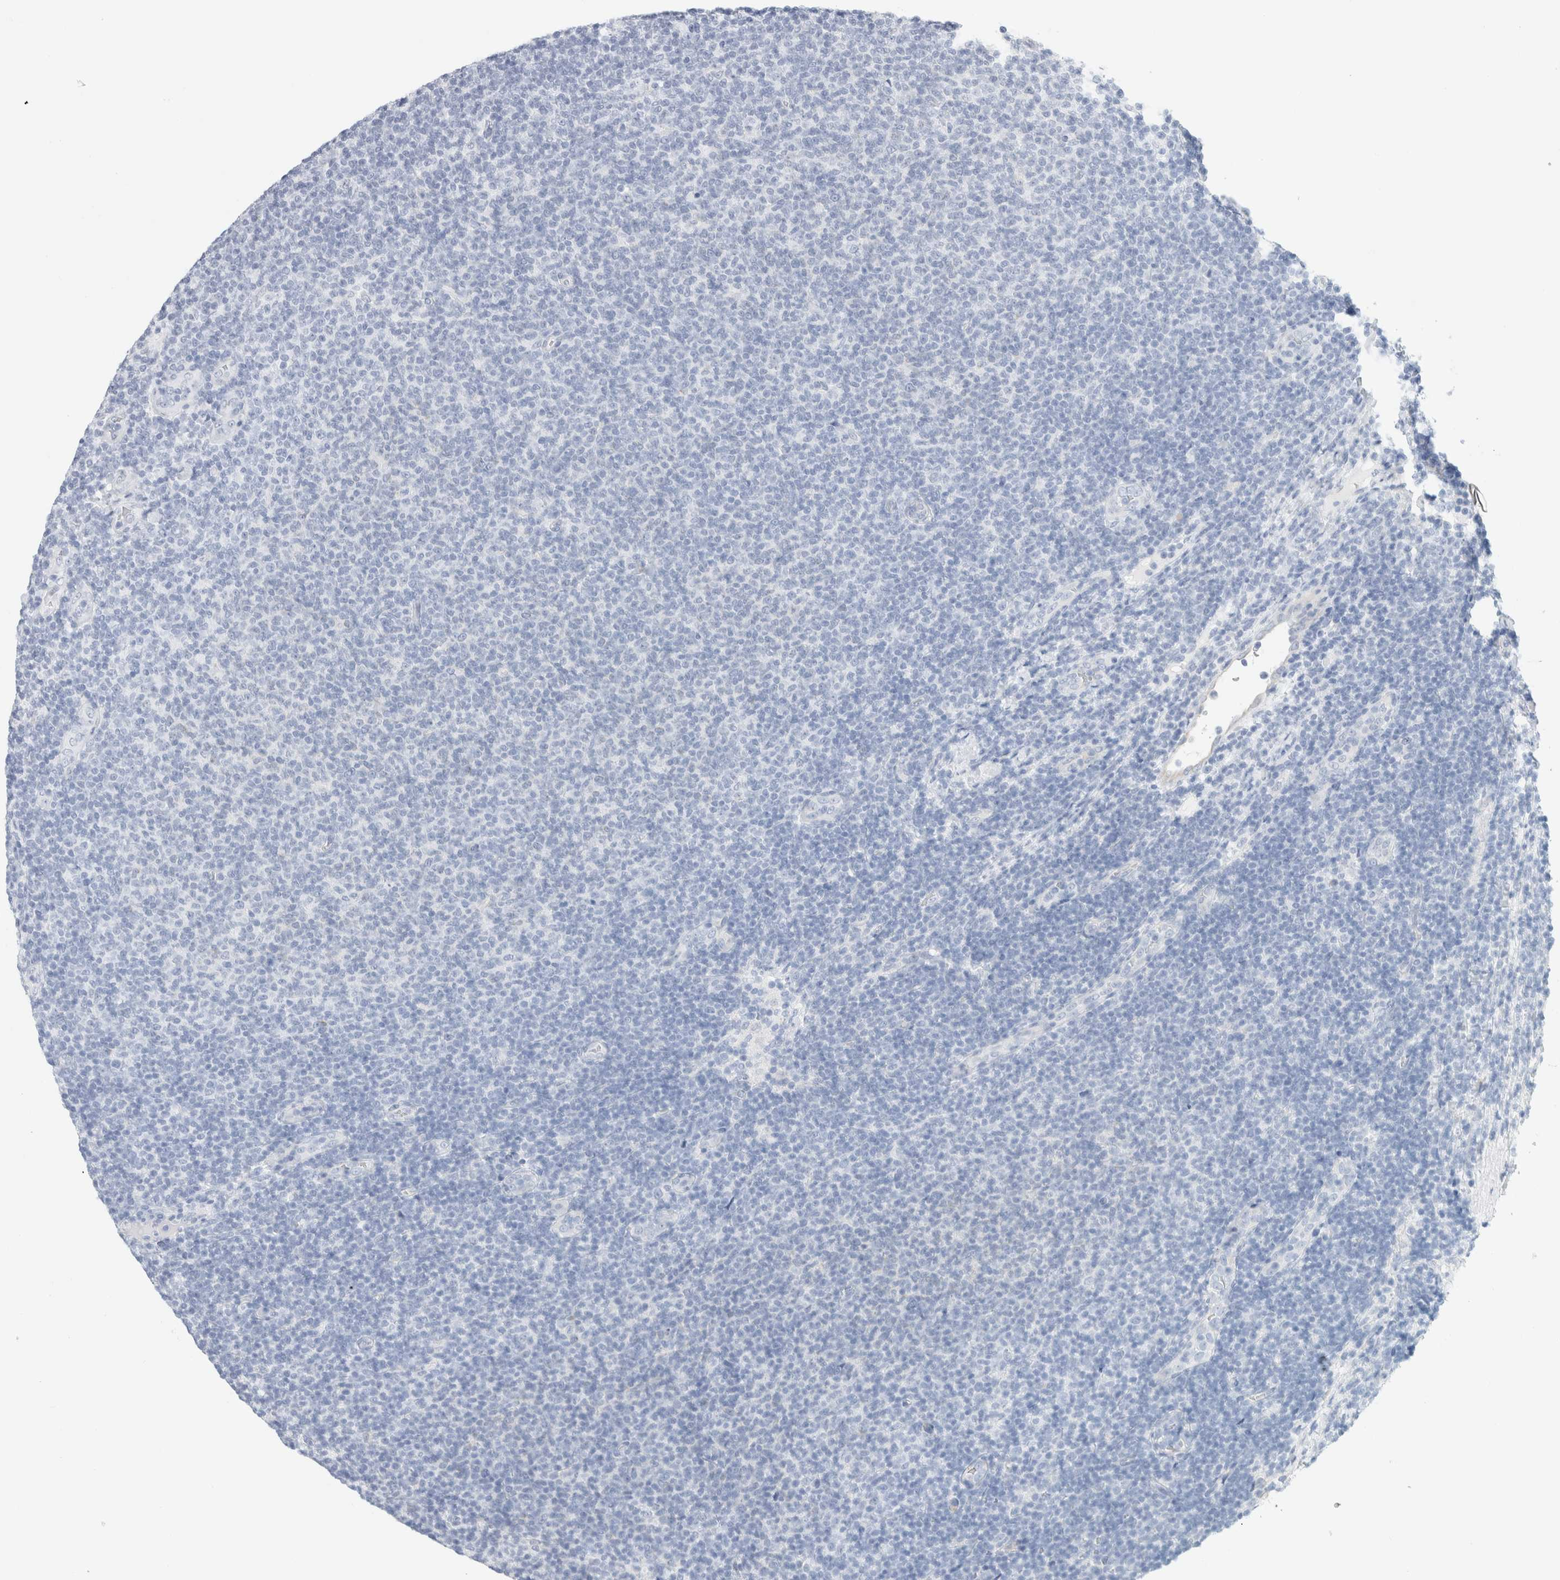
{"staining": {"intensity": "negative", "quantity": "none", "location": "none"}, "tissue": "lymphoma", "cell_type": "Tumor cells", "image_type": "cancer", "snomed": [{"axis": "morphology", "description": "Malignant lymphoma, non-Hodgkin's type, Low grade"}, {"axis": "topography", "description": "Lymph node"}], "caption": "DAB (3,3'-diaminobenzidine) immunohistochemical staining of human lymphoma displays no significant expression in tumor cells.", "gene": "RTN4", "patient": {"sex": "male", "age": 66}}